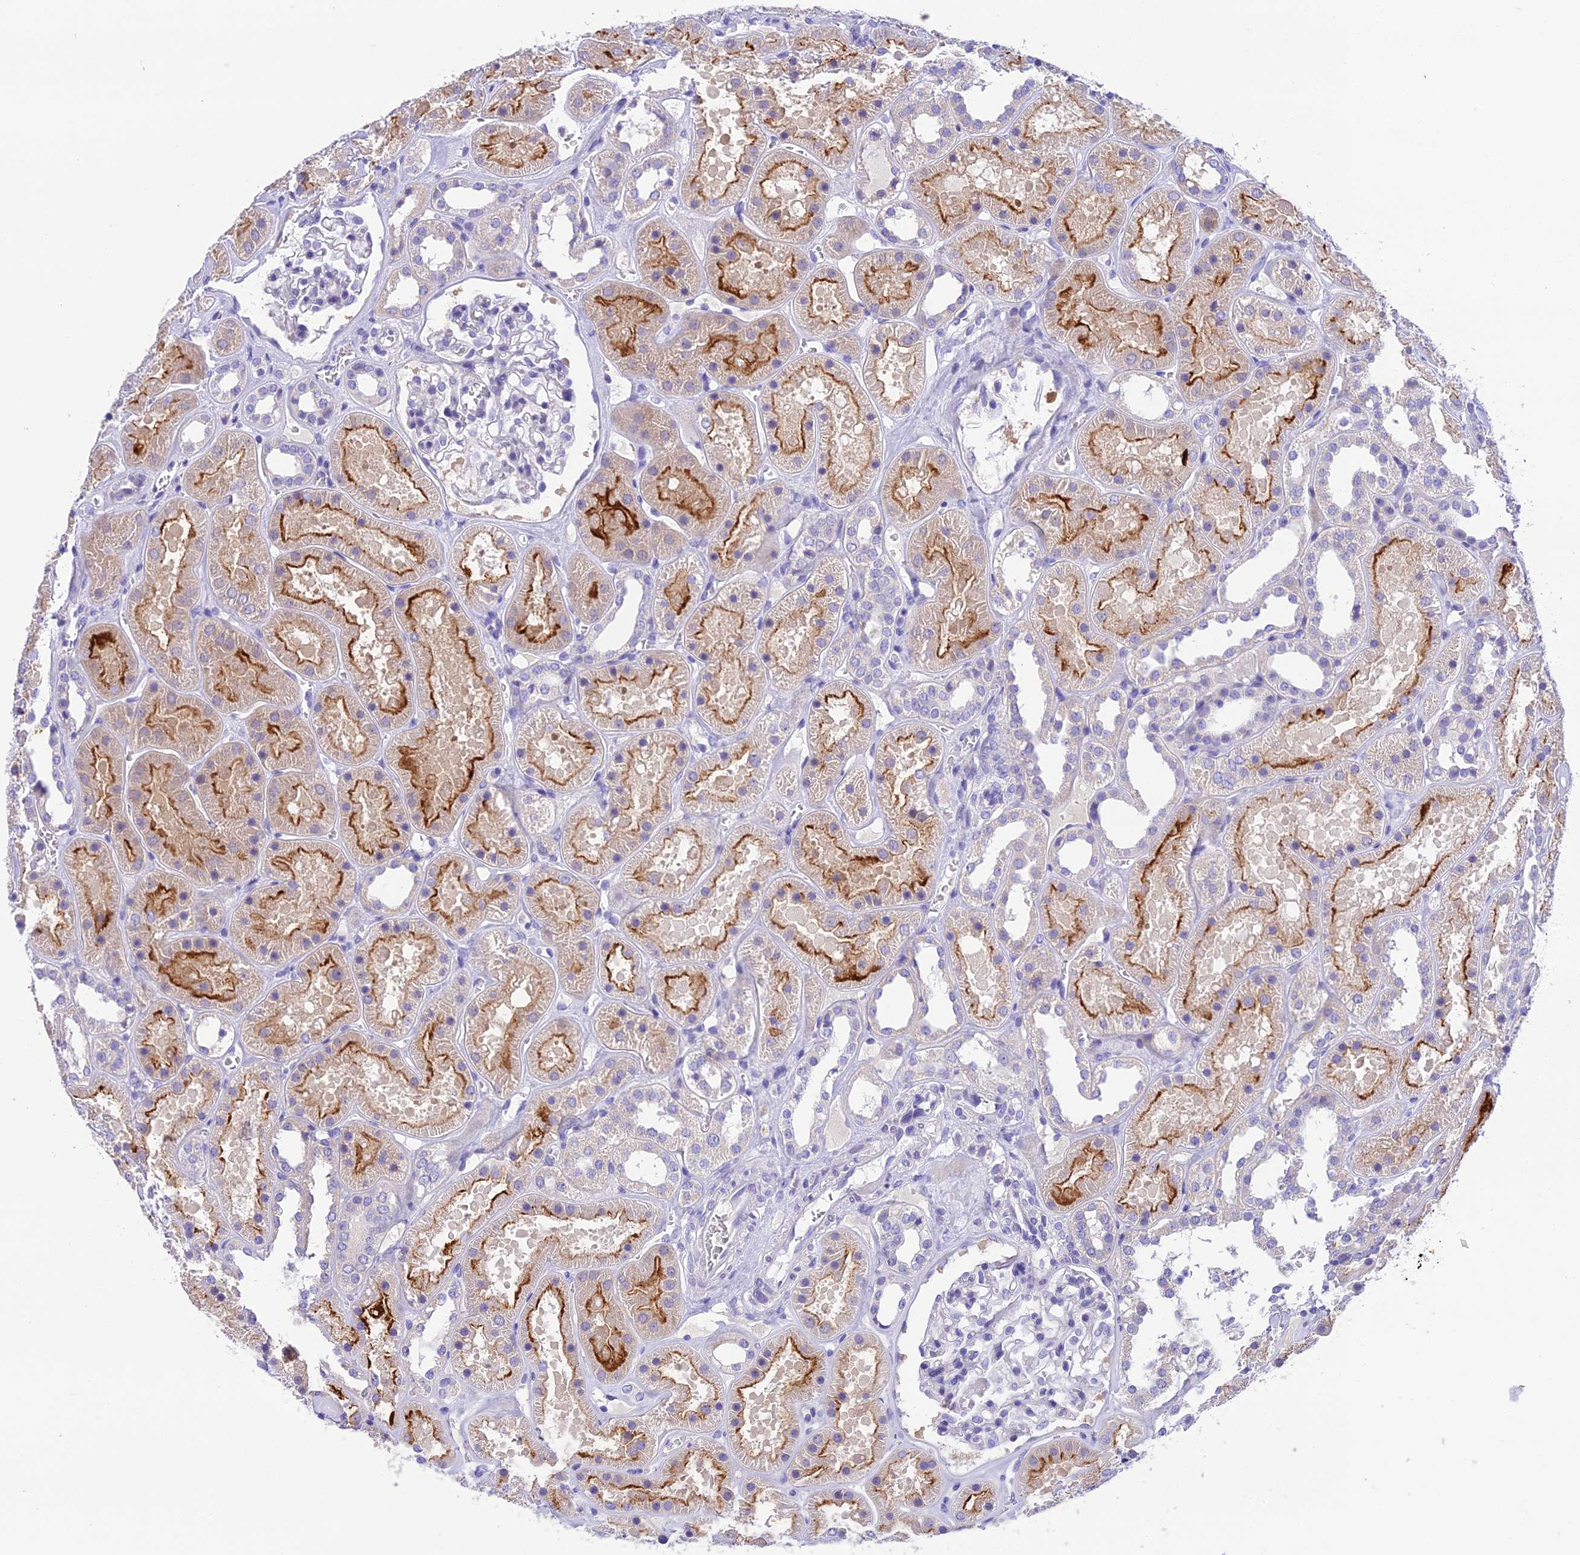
{"staining": {"intensity": "negative", "quantity": "none", "location": "none"}, "tissue": "kidney", "cell_type": "Cells in glomeruli", "image_type": "normal", "snomed": [{"axis": "morphology", "description": "Normal tissue, NOS"}, {"axis": "topography", "description": "Kidney"}], "caption": "Human kidney stained for a protein using IHC shows no positivity in cells in glomeruli.", "gene": "KIAA0408", "patient": {"sex": "female", "age": 41}}